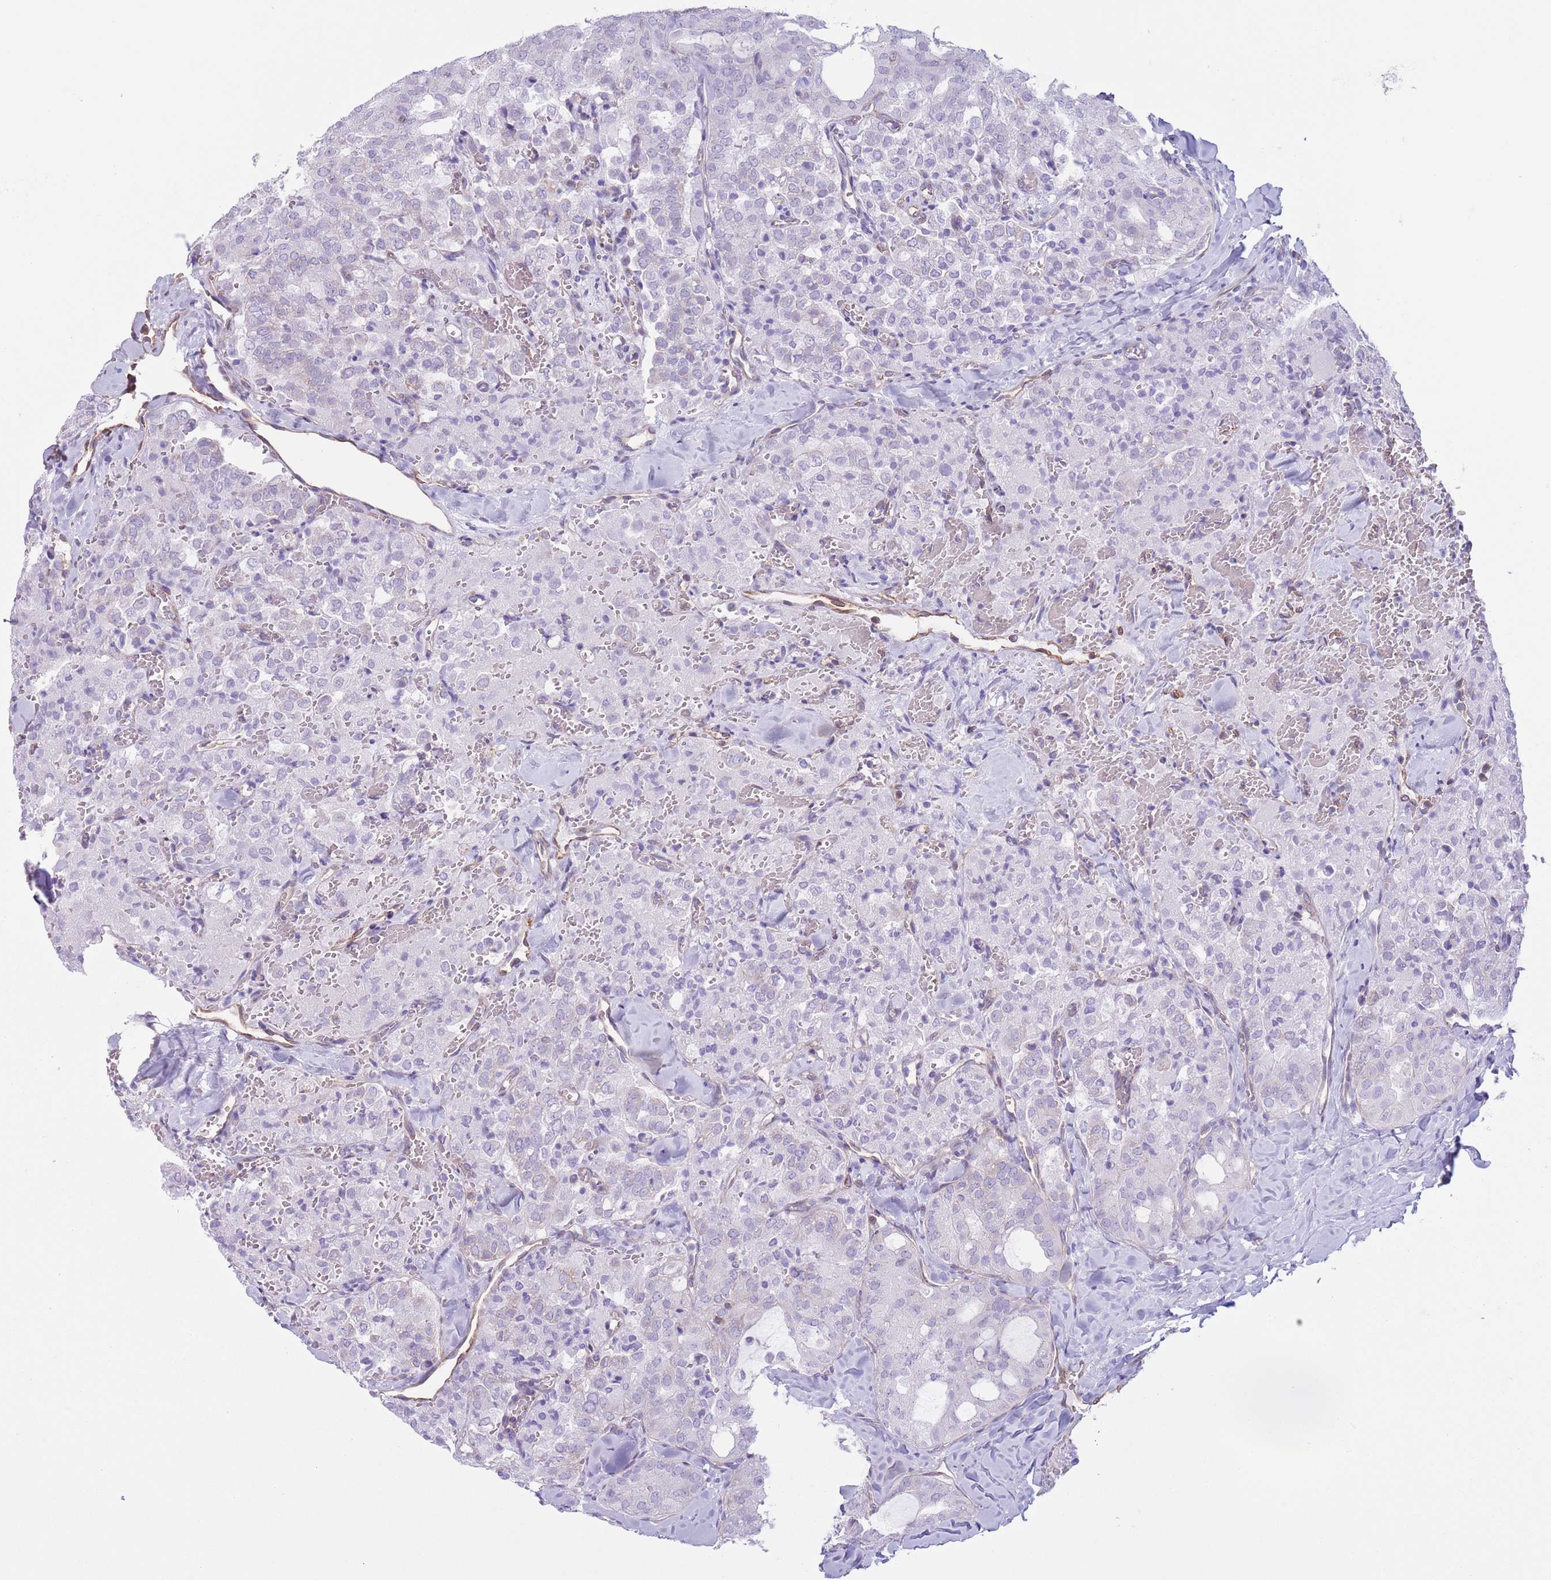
{"staining": {"intensity": "negative", "quantity": "none", "location": "none"}, "tissue": "thyroid cancer", "cell_type": "Tumor cells", "image_type": "cancer", "snomed": [{"axis": "morphology", "description": "Follicular adenoma carcinoma, NOS"}, {"axis": "topography", "description": "Thyroid gland"}], "caption": "Image shows no protein positivity in tumor cells of thyroid follicular adenoma carcinoma tissue.", "gene": "RBP3", "patient": {"sex": "male", "age": 75}}